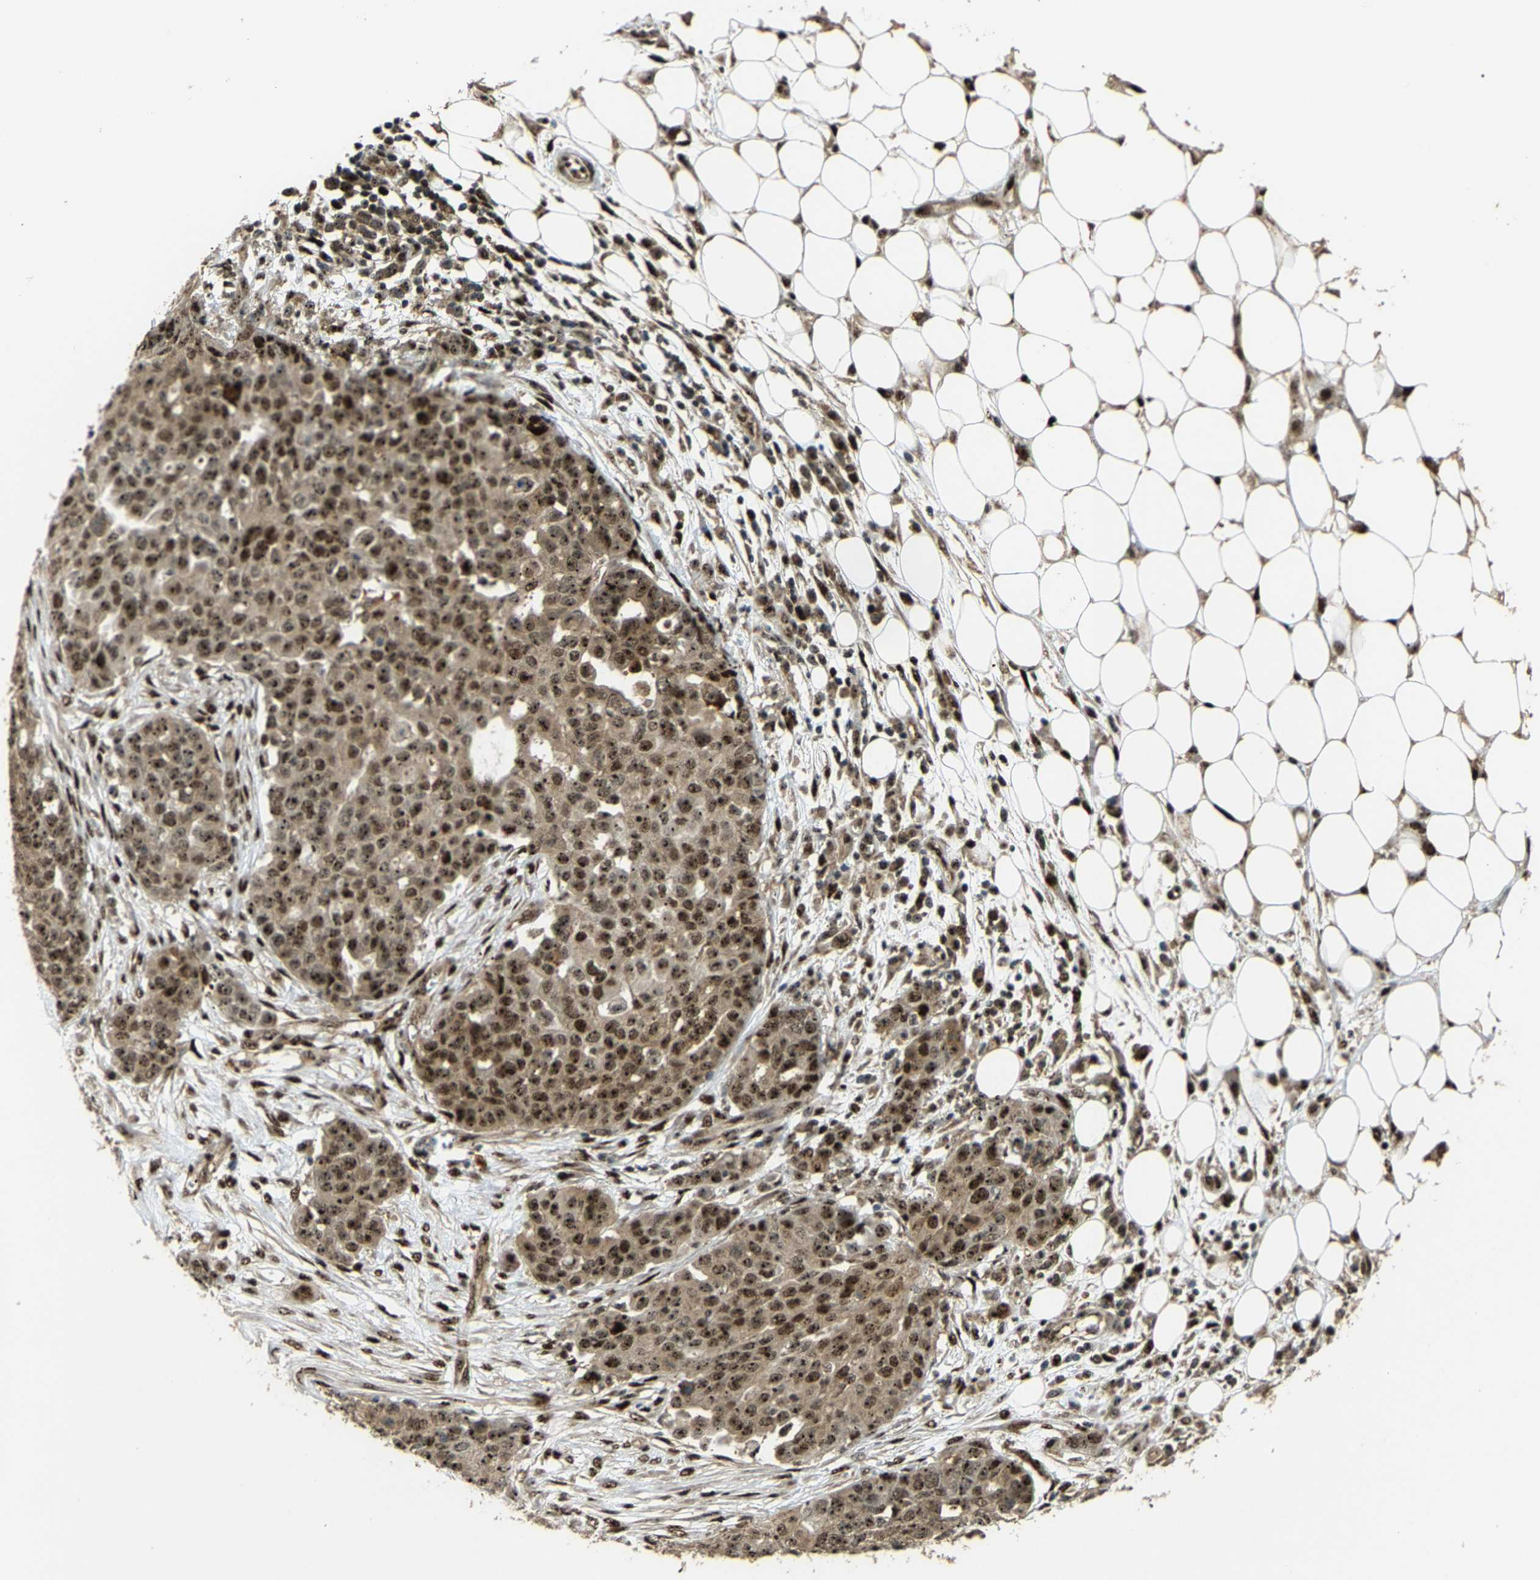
{"staining": {"intensity": "strong", "quantity": ">75%", "location": "cytoplasmic/membranous,nuclear"}, "tissue": "ovarian cancer", "cell_type": "Tumor cells", "image_type": "cancer", "snomed": [{"axis": "morphology", "description": "Cystadenocarcinoma, serous, NOS"}, {"axis": "topography", "description": "Soft tissue"}, {"axis": "topography", "description": "Ovary"}], "caption": "Protein analysis of ovarian serous cystadenocarcinoma tissue shows strong cytoplasmic/membranous and nuclear expression in about >75% of tumor cells.", "gene": "ZNF687", "patient": {"sex": "female", "age": 57}}